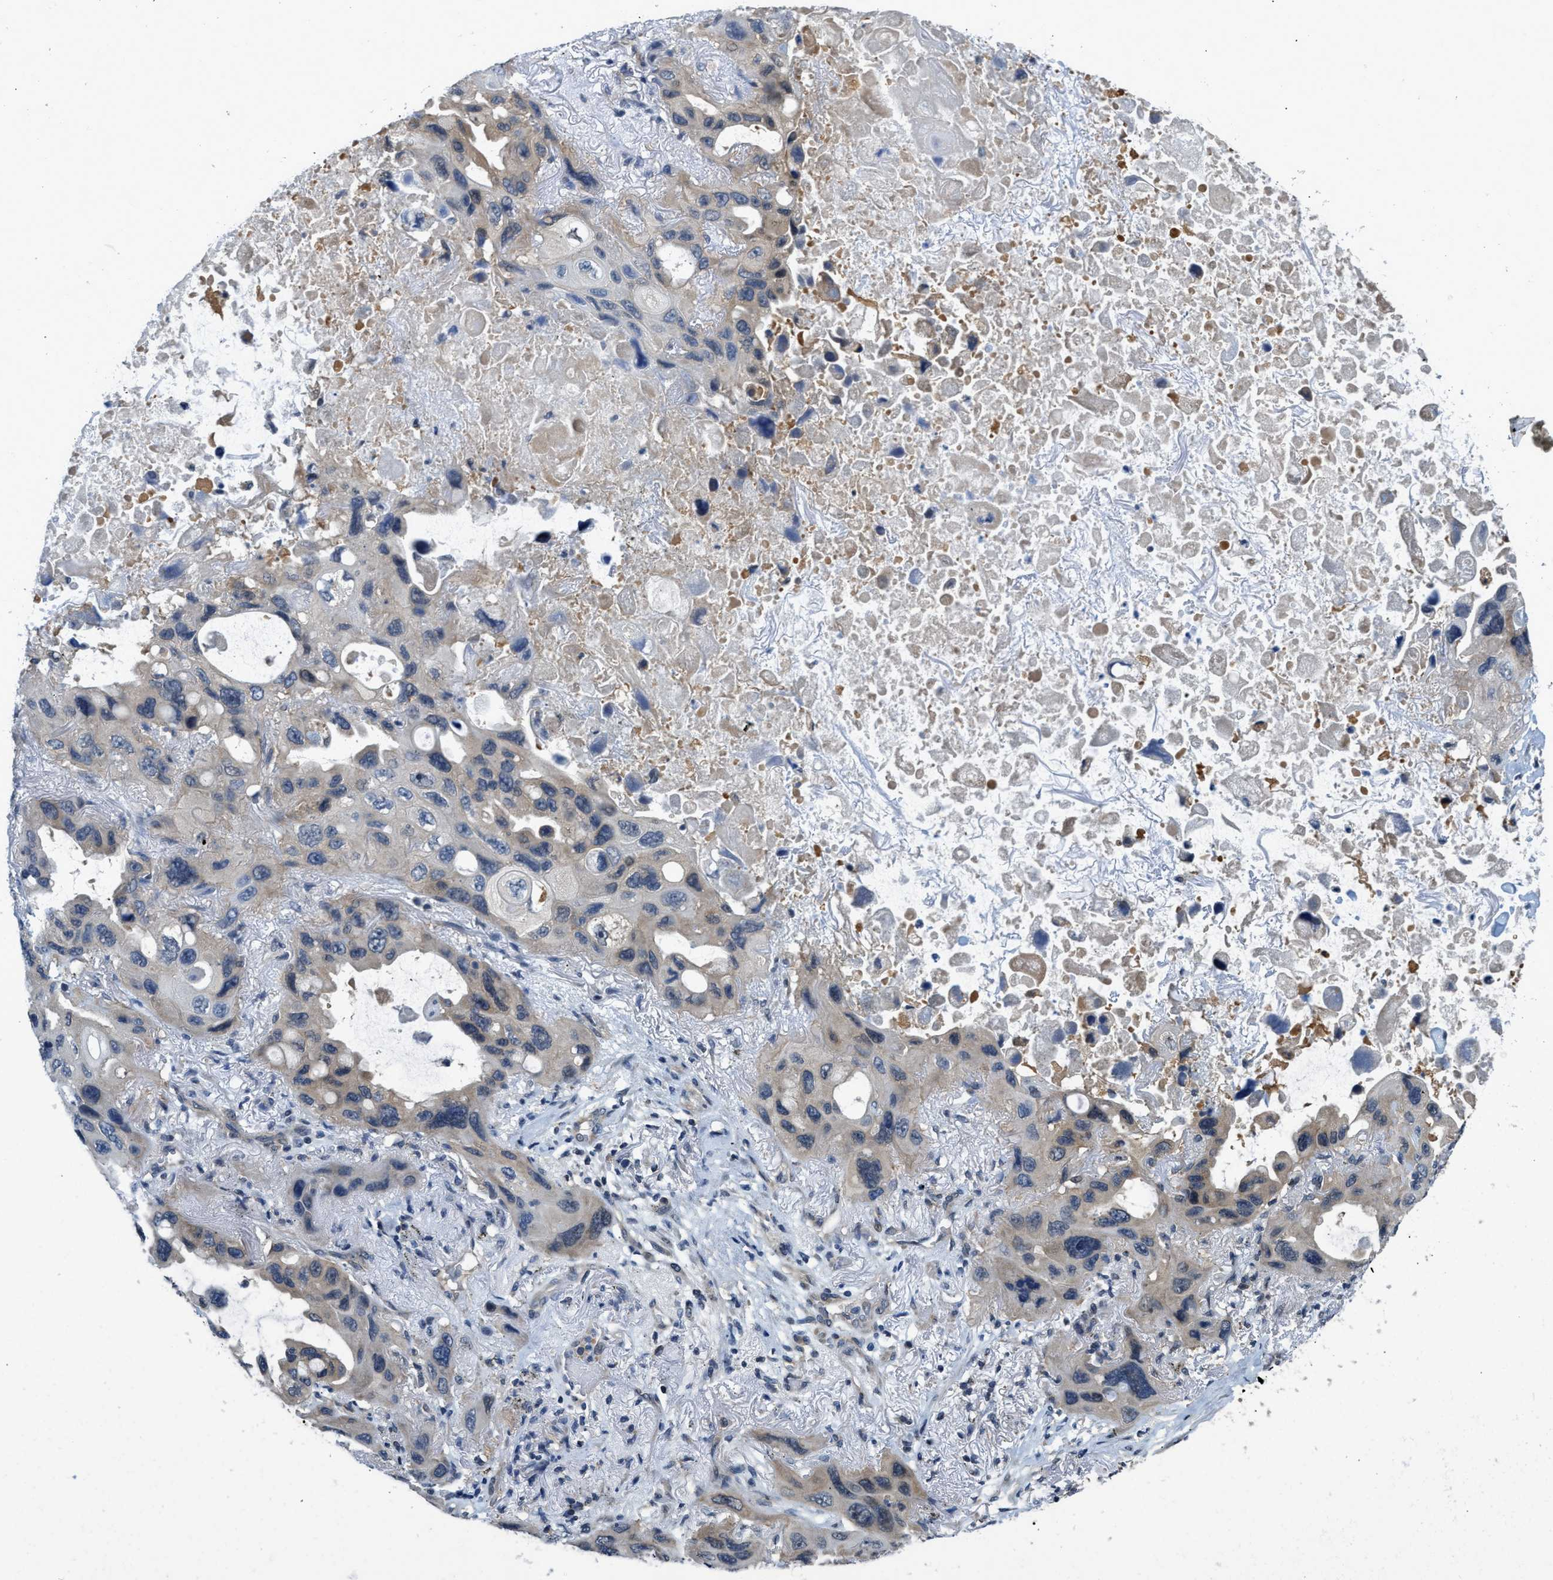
{"staining": {"intensity": "weak", "quantity": "25%-75%", "location": "cytoplasmic/membranous"}, "tissue": "lung cancer", "cell_type": "Tumor cells", "image_type": "cancer", "snomed": [{"axis": "morphology", "description": "Squamous cell carcinoma, NOS"}, {"axis": "topography", "description": "Lung"}], "caption": "Human lung squamous cell carcinoma stained with a brown dye displays weak cytoplasmic/membranous positive expression in about 25%-75% of tumor cells.", "gene": "TES", "patient": {"sex": "female", "age": 73}}